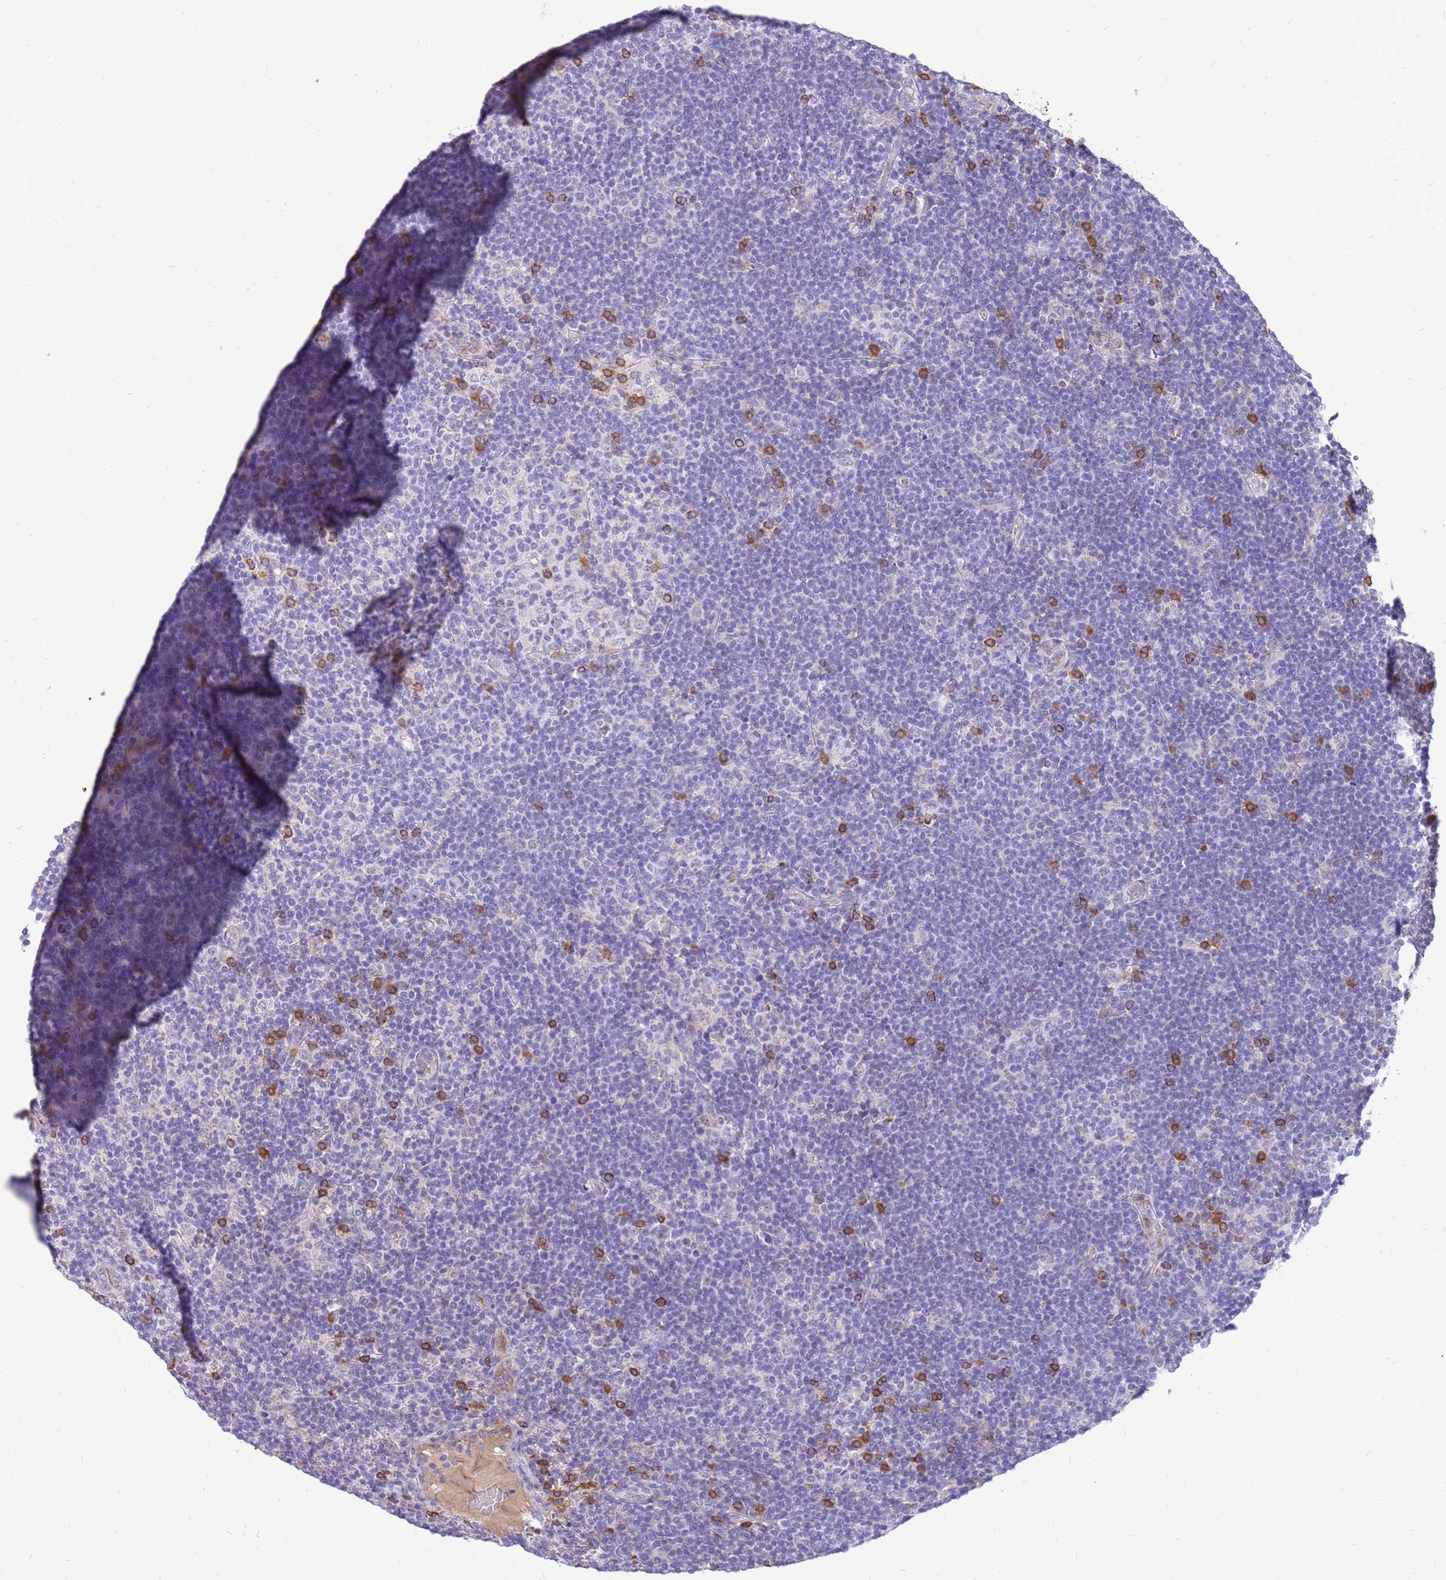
{"staining": {"intensity": "negative", "quantity": "none", "location": "none"}, "tissue": "lymphoma", "cell_type": "Tumor cells", "image_type": "cancer", "snomed": [{"axis": "morphology", "description": "Hodgkin's disease, NOS"}, {"axis": "topography", "description": "Lymph node"}], "caption": "Immunohistochemistry of lymphoma reveals no expression in tumor cells.", "gene": "PCNX1", "patient": {"sex": "female", "age": 57}}